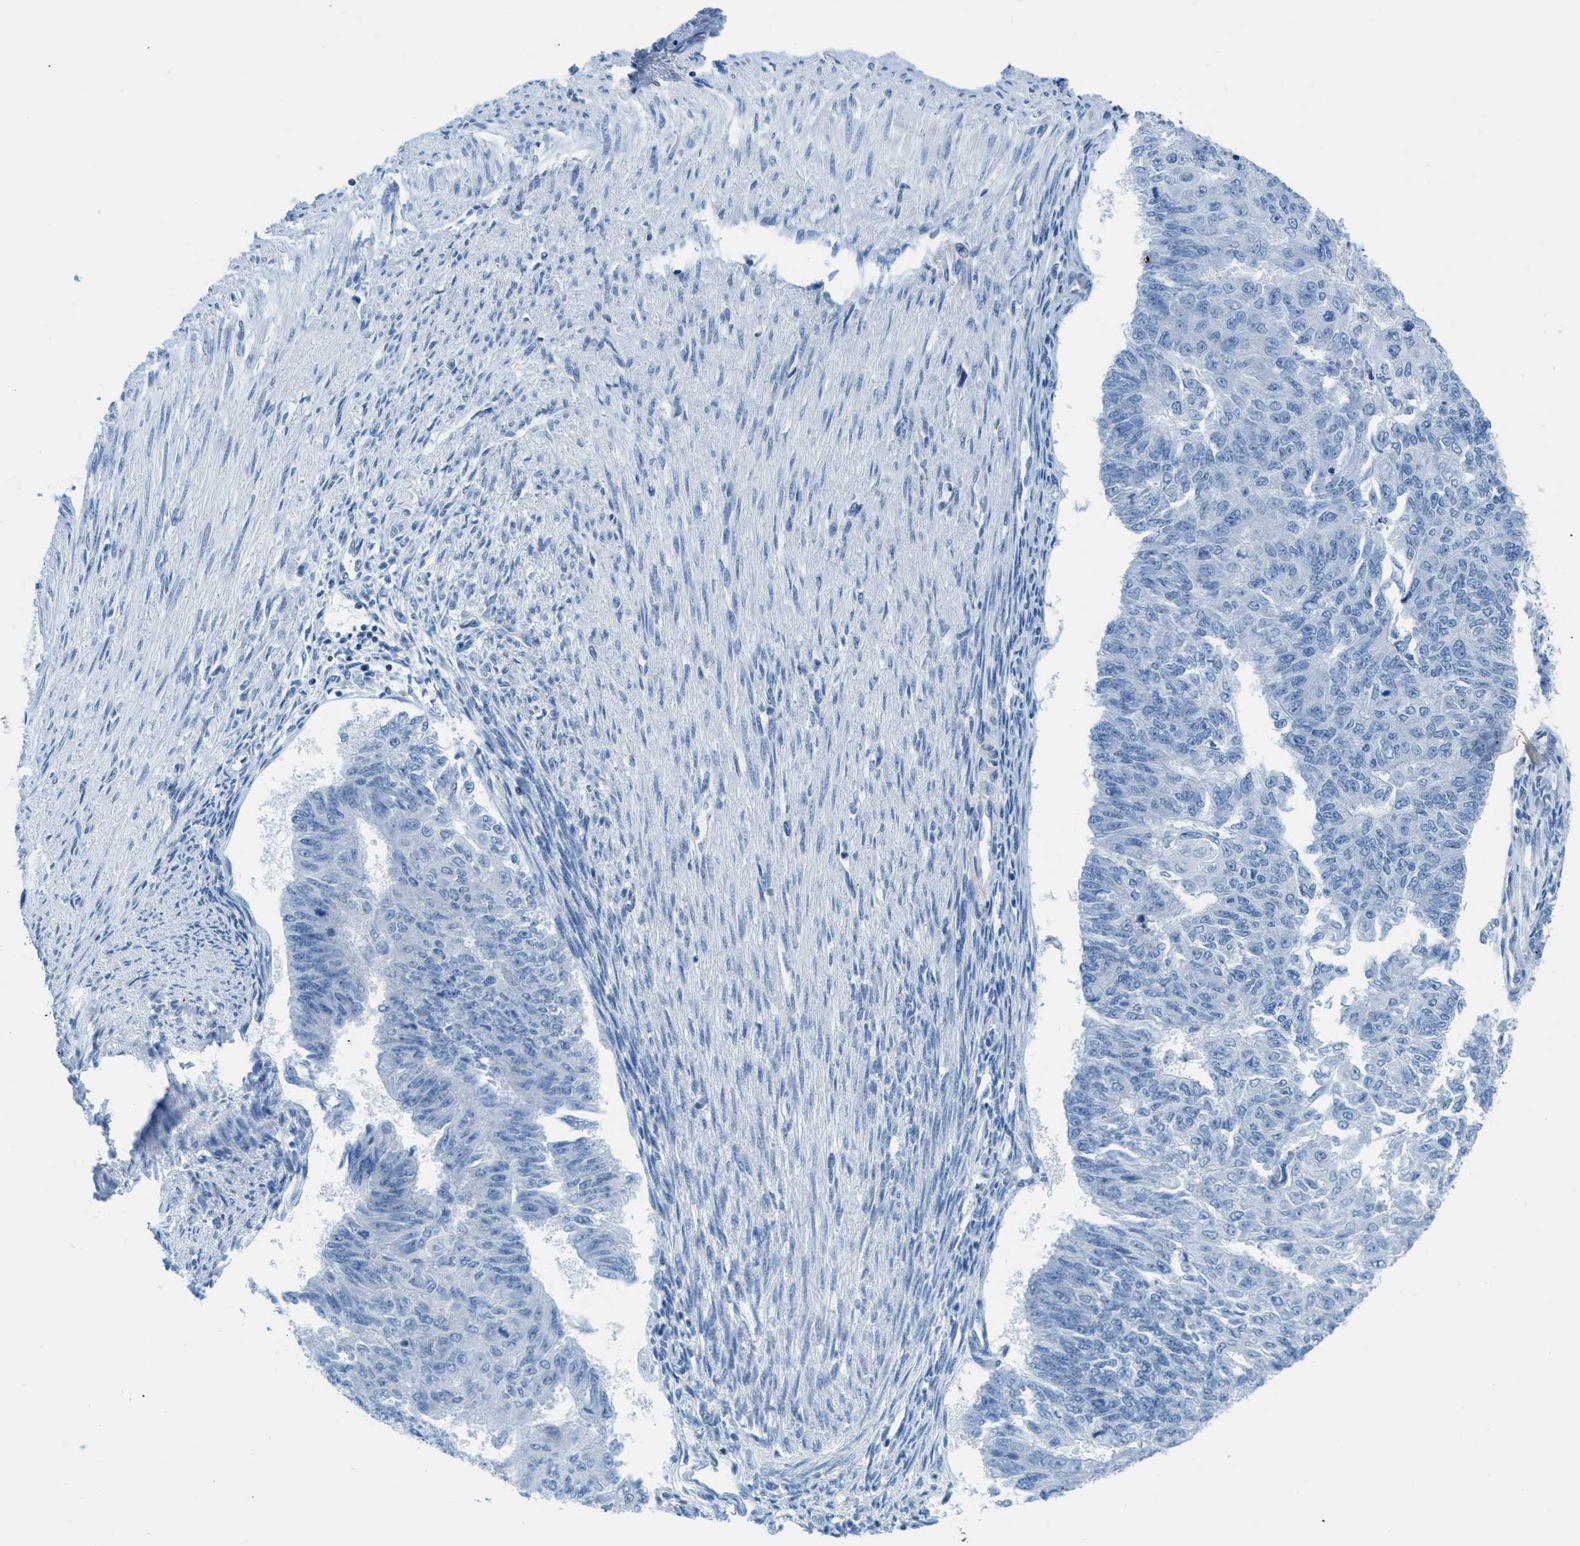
{"staining": {"intensity": "negative", "quantity": "none", "location": "none"}, "tissue": "endometrial cancer", "cell_type": "Tumor cells", "image_type": "cancer", "snomed": [{"axis": "morphology", "description": "Adenocarcinoma, NOS"}, {"axis": "topography", "description": "Endometrium"}], "caption": "This is an immunohistochemistry (IHC) micrograph of human adenocarcinoma (endometrial). There is no staining in tumor cells.", "gene": "MAPRE2", "patient": {"sex": "female", "age": 32}}